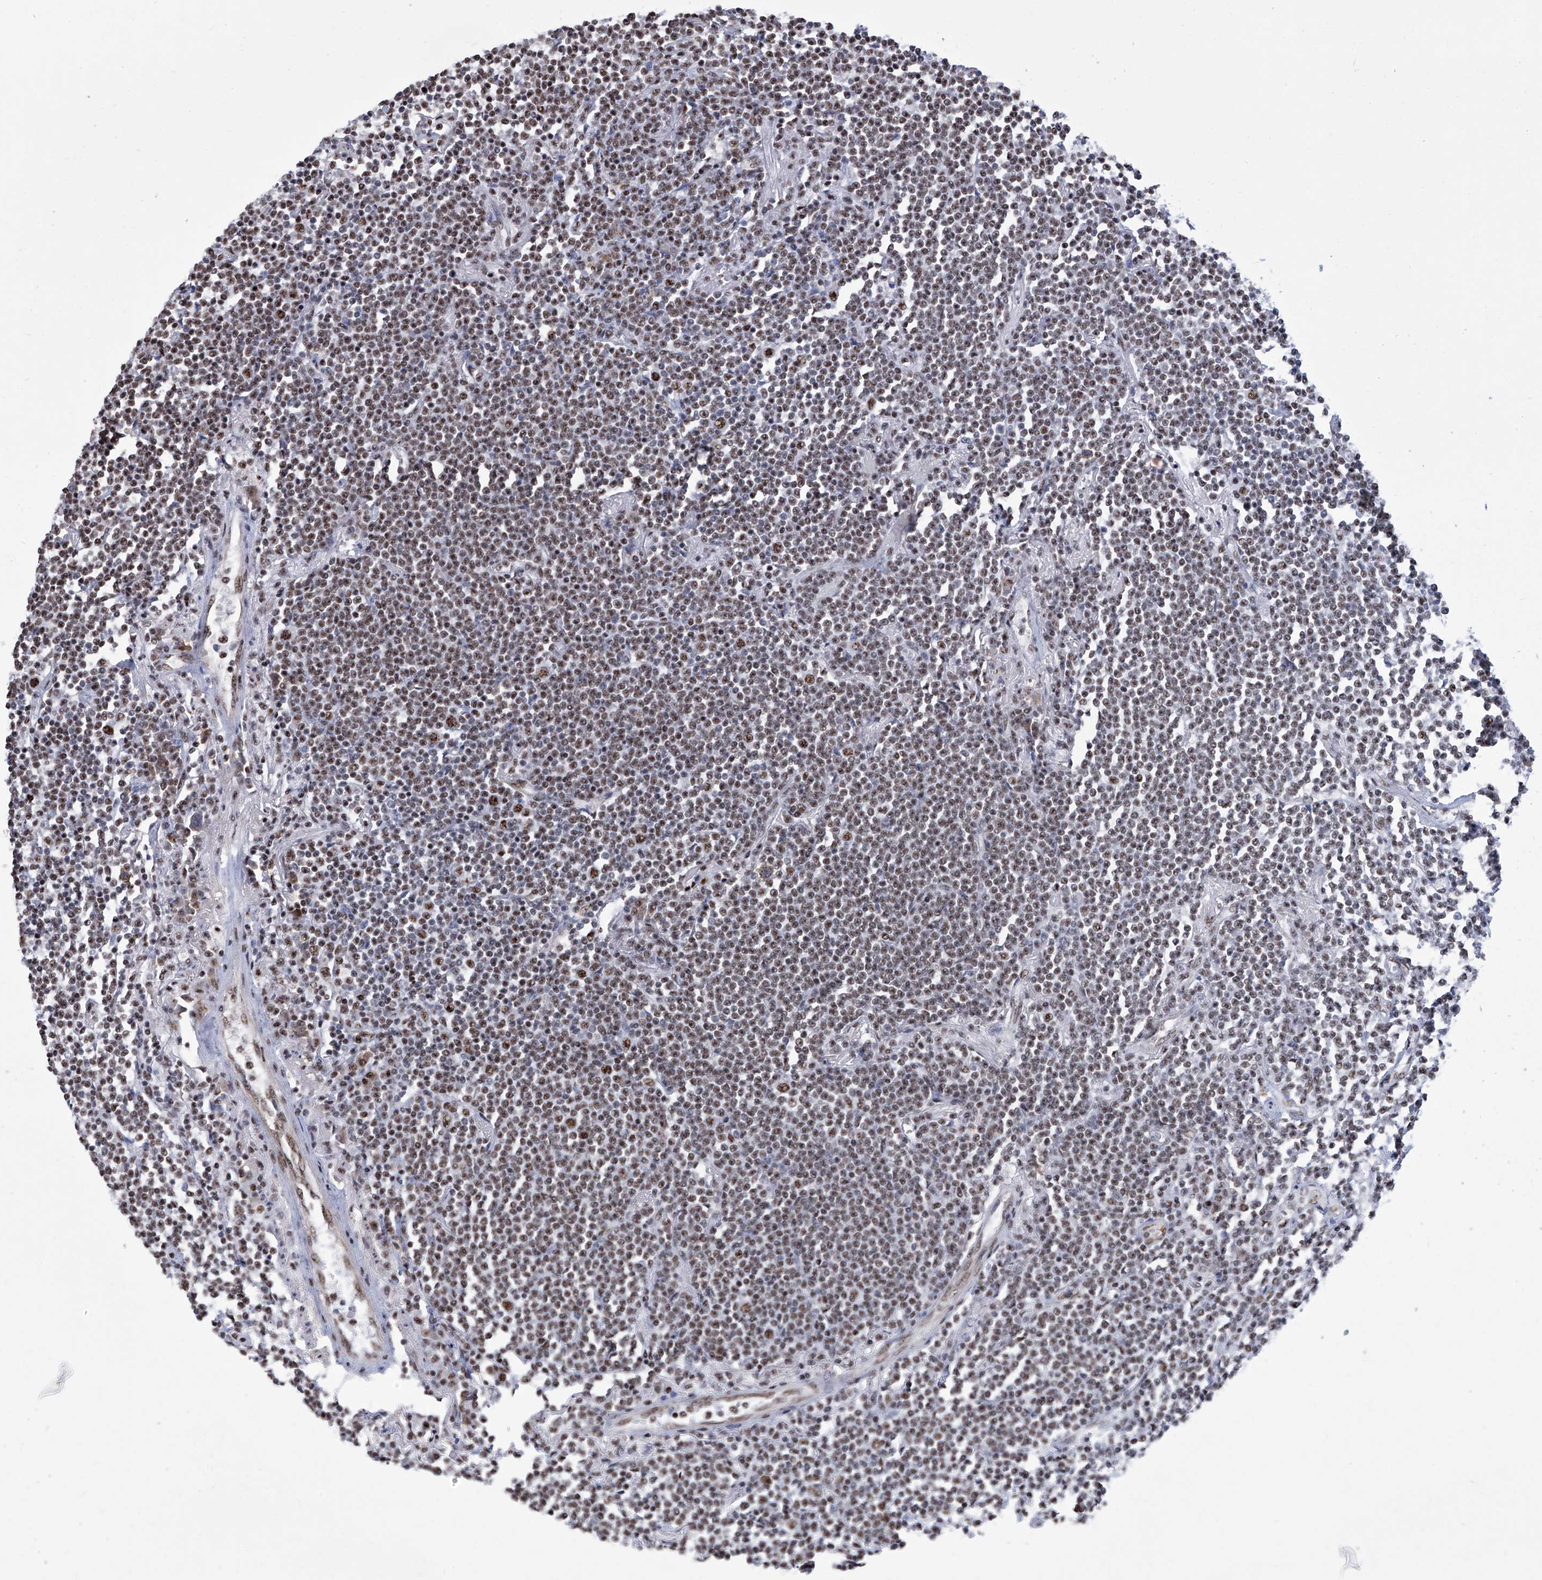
{"staining": {"intensity": "moderate", "quantity": ">75%", "location": "nuclear"}, "tissue": "lymphoma", "cell_type": "Tumor cells", "image_type": "cancer", "snomed": [{"axis": "morphology", "description": "Malignant lymphoma, non-Hodgkin's type, Low grade"}, {"axis": "topography", "description": "Lung"}], "caption": "Human lymphoma stained for a protein (brown) shows moderate nuclear positive expression in approximately >75% of tumor cells.", "gene": "FBXL4", "patient": {"sex": "female", "age": 71}}